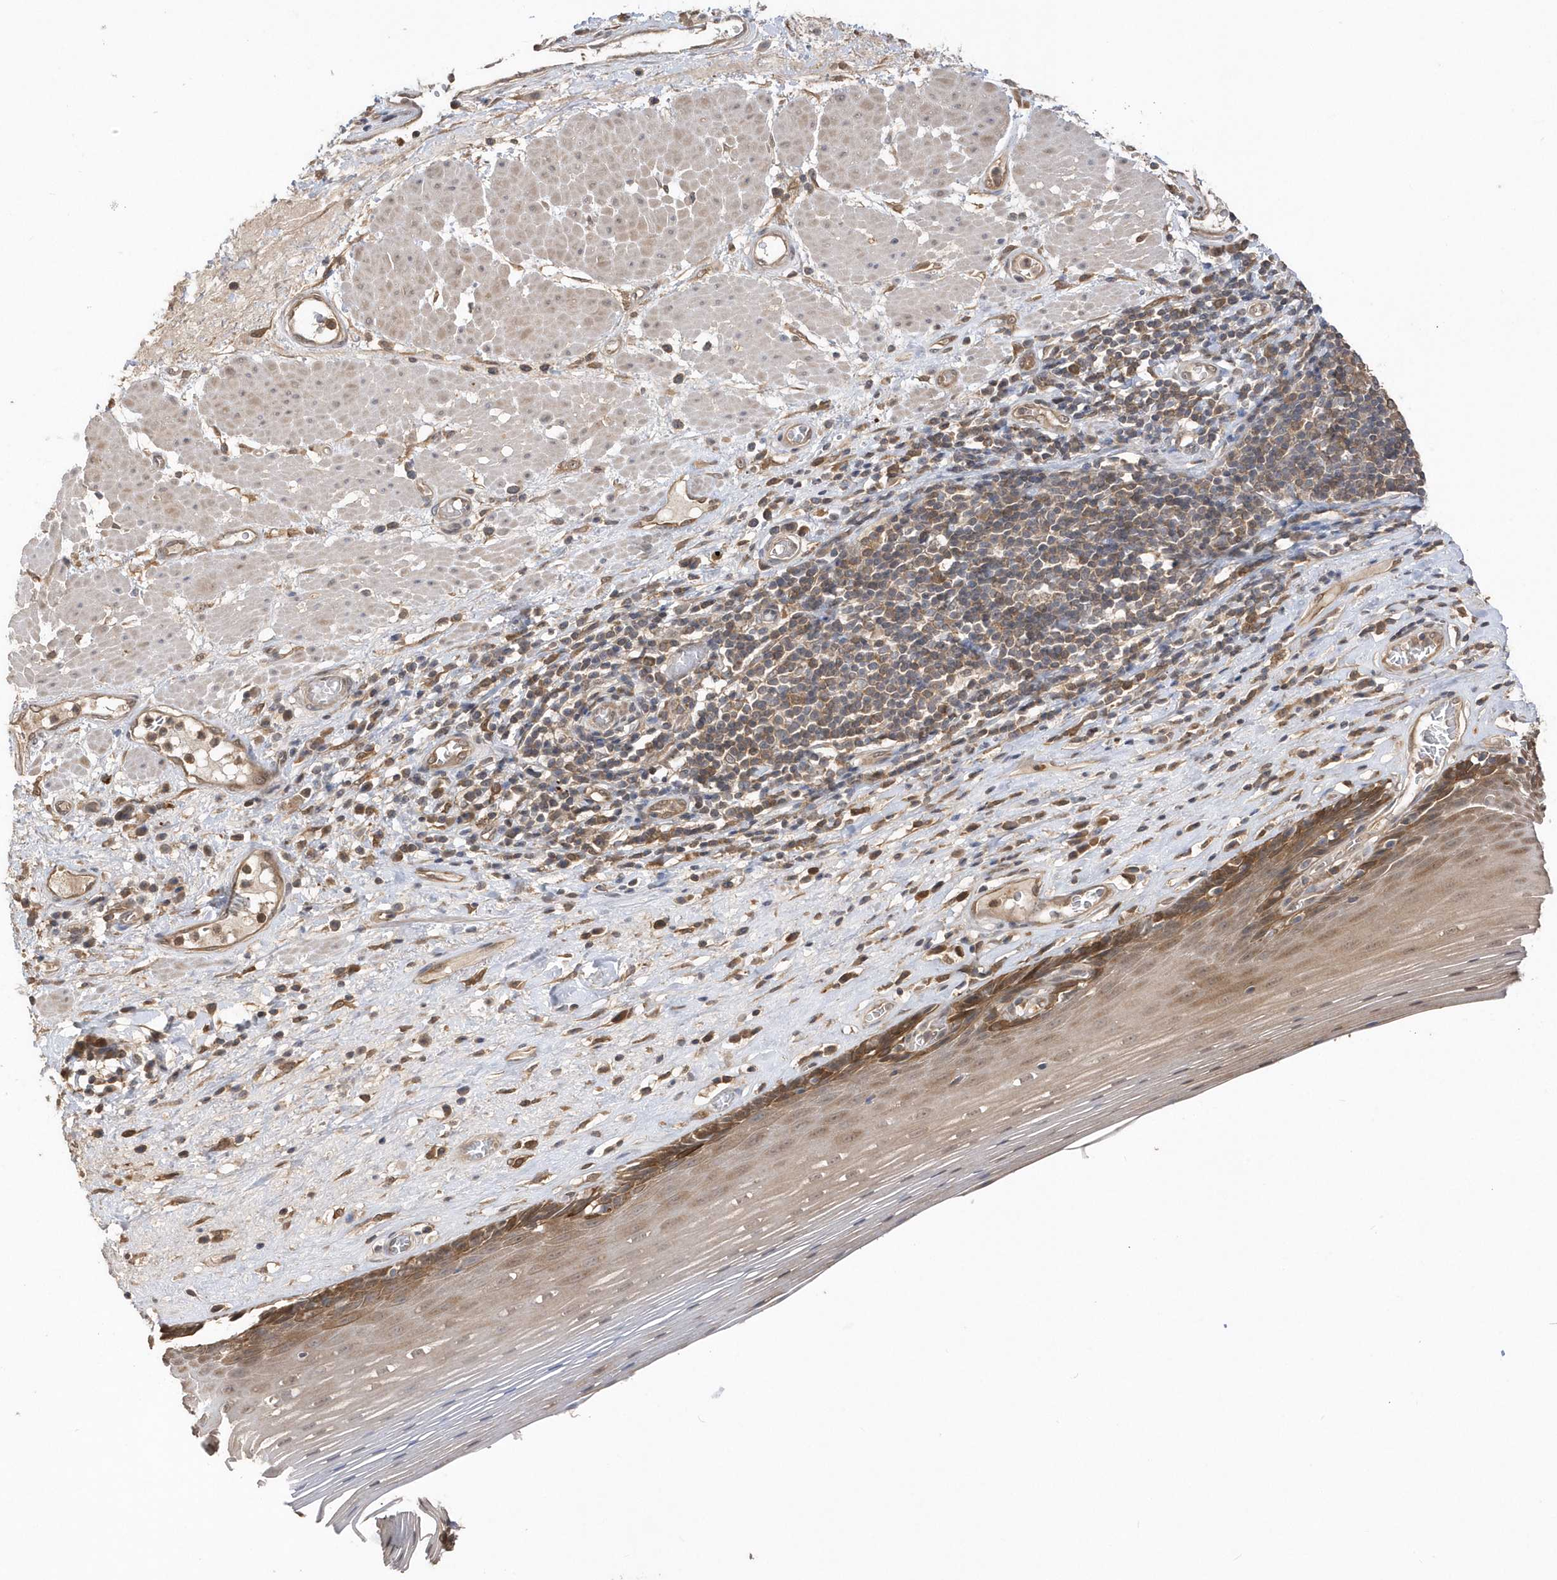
{"staining": {"intensity": "moderate", "quantity": ">75%", "location": "cytoplasmic/membranous"}, "tissue": "esophagus", "cell_type": "Squamous epithelial cells", "image_type": "normal", "snomed": [{"axis": "morphology", "description": "Normal tissue, NOS"}, {"axis": "topography", "description": "Esophagus"}], "caption": "Brown immunohistochemical staining in benign human esophagus shows moderate cytoplasmic/membranous expression in approximately >75% of squamous epithelial cells.", "gene": "RPEL1", "patient": {"sex": "male", "age": 62}}